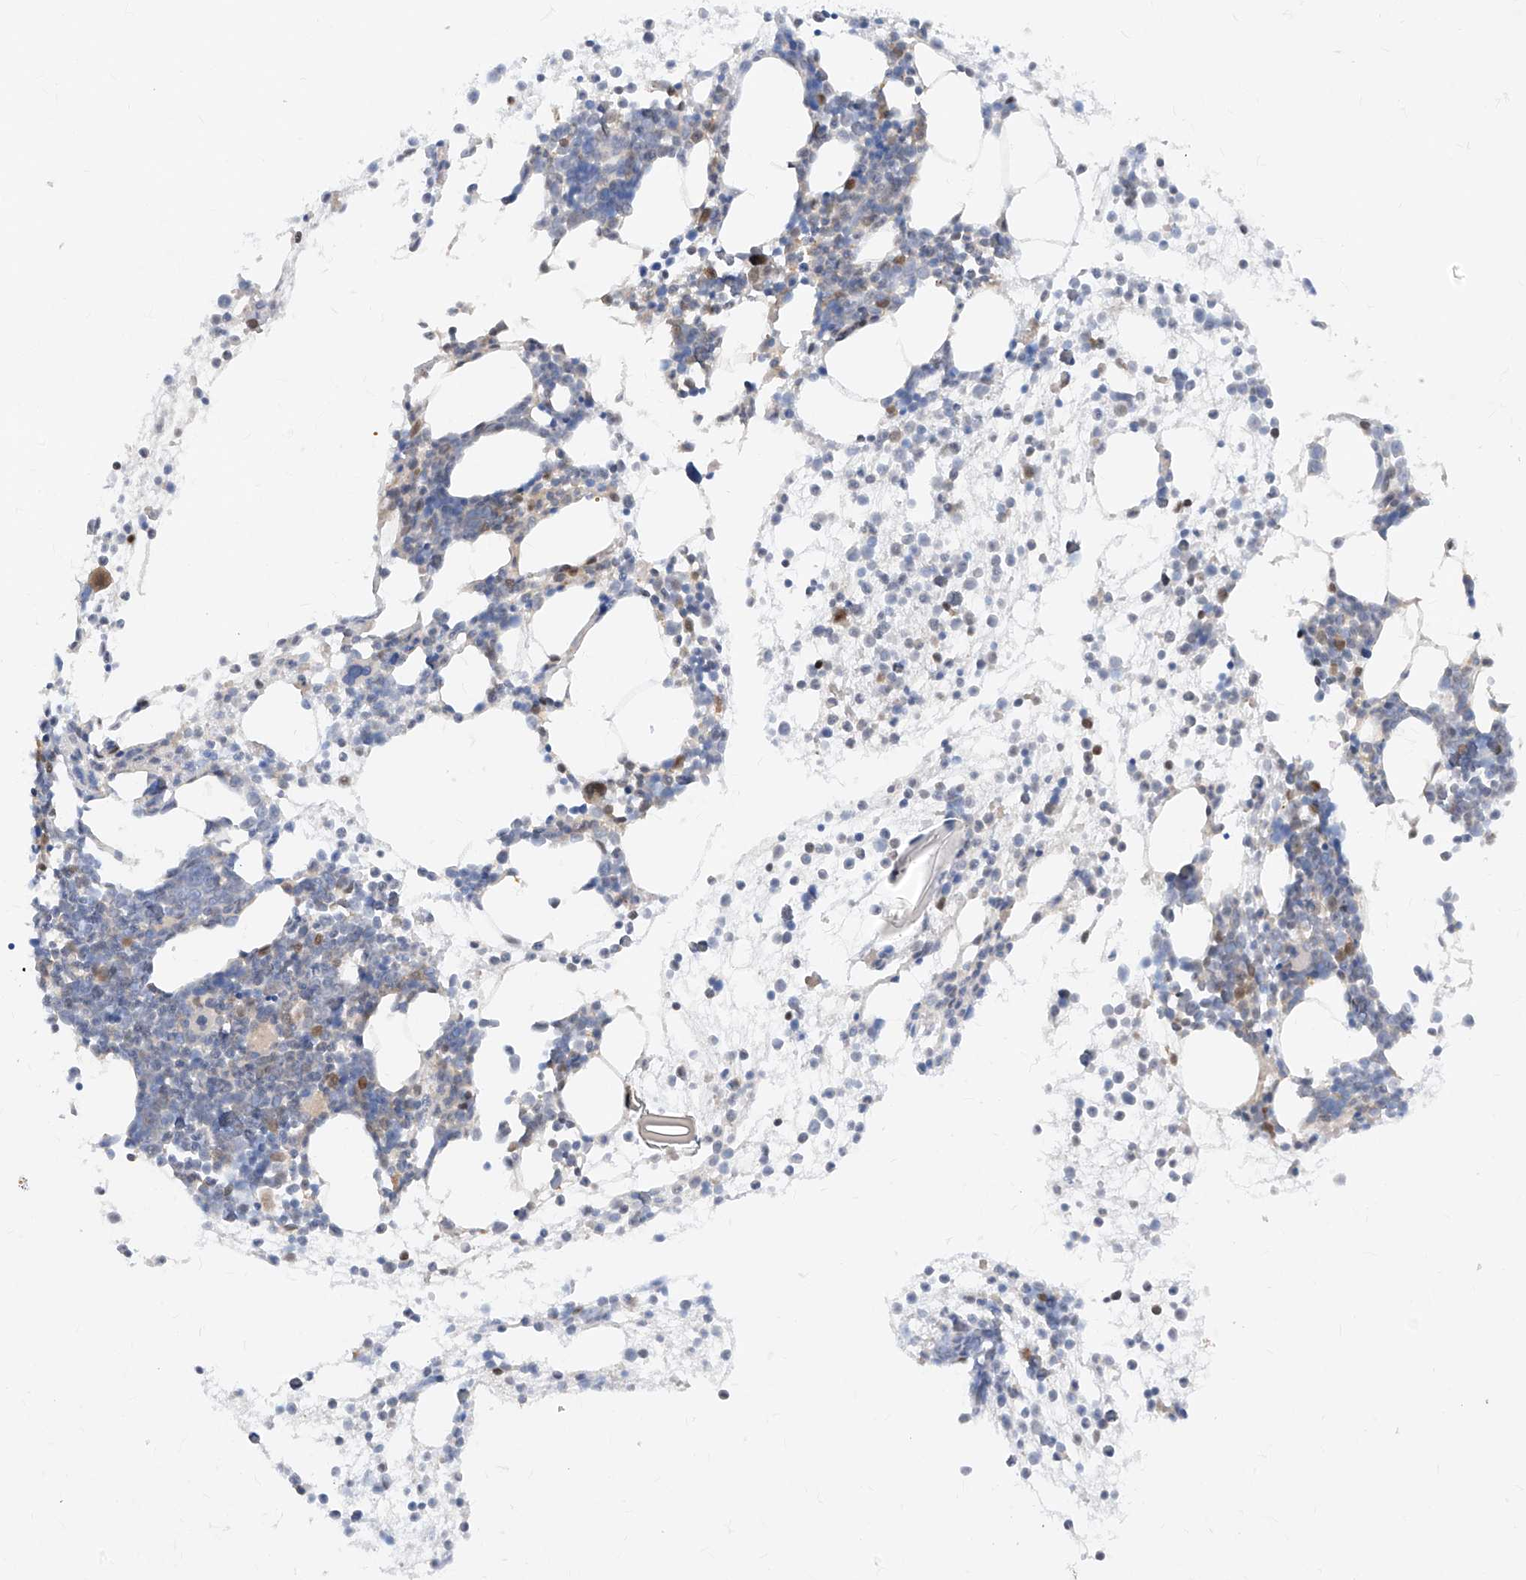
{"staining": {"intensity": "strong", "quantity": "<25%", "location": "nuclear"}, "tissue": "bone marrow", "cell_type": "Hematopoietic cells", "image_type": "normal", "snomed": [{"axis": "morphology", "description": "Normal tissue, NOS"}, {"axis": "topography", "description": "Bone marrow"}], "caption": "A micrograph of bone marrow stained for a protein demonstrates strong nuclear brown staining in hematopoietic cells.", "gene": "ZNF358", "patient": {"sex": "male", "age": 54}}